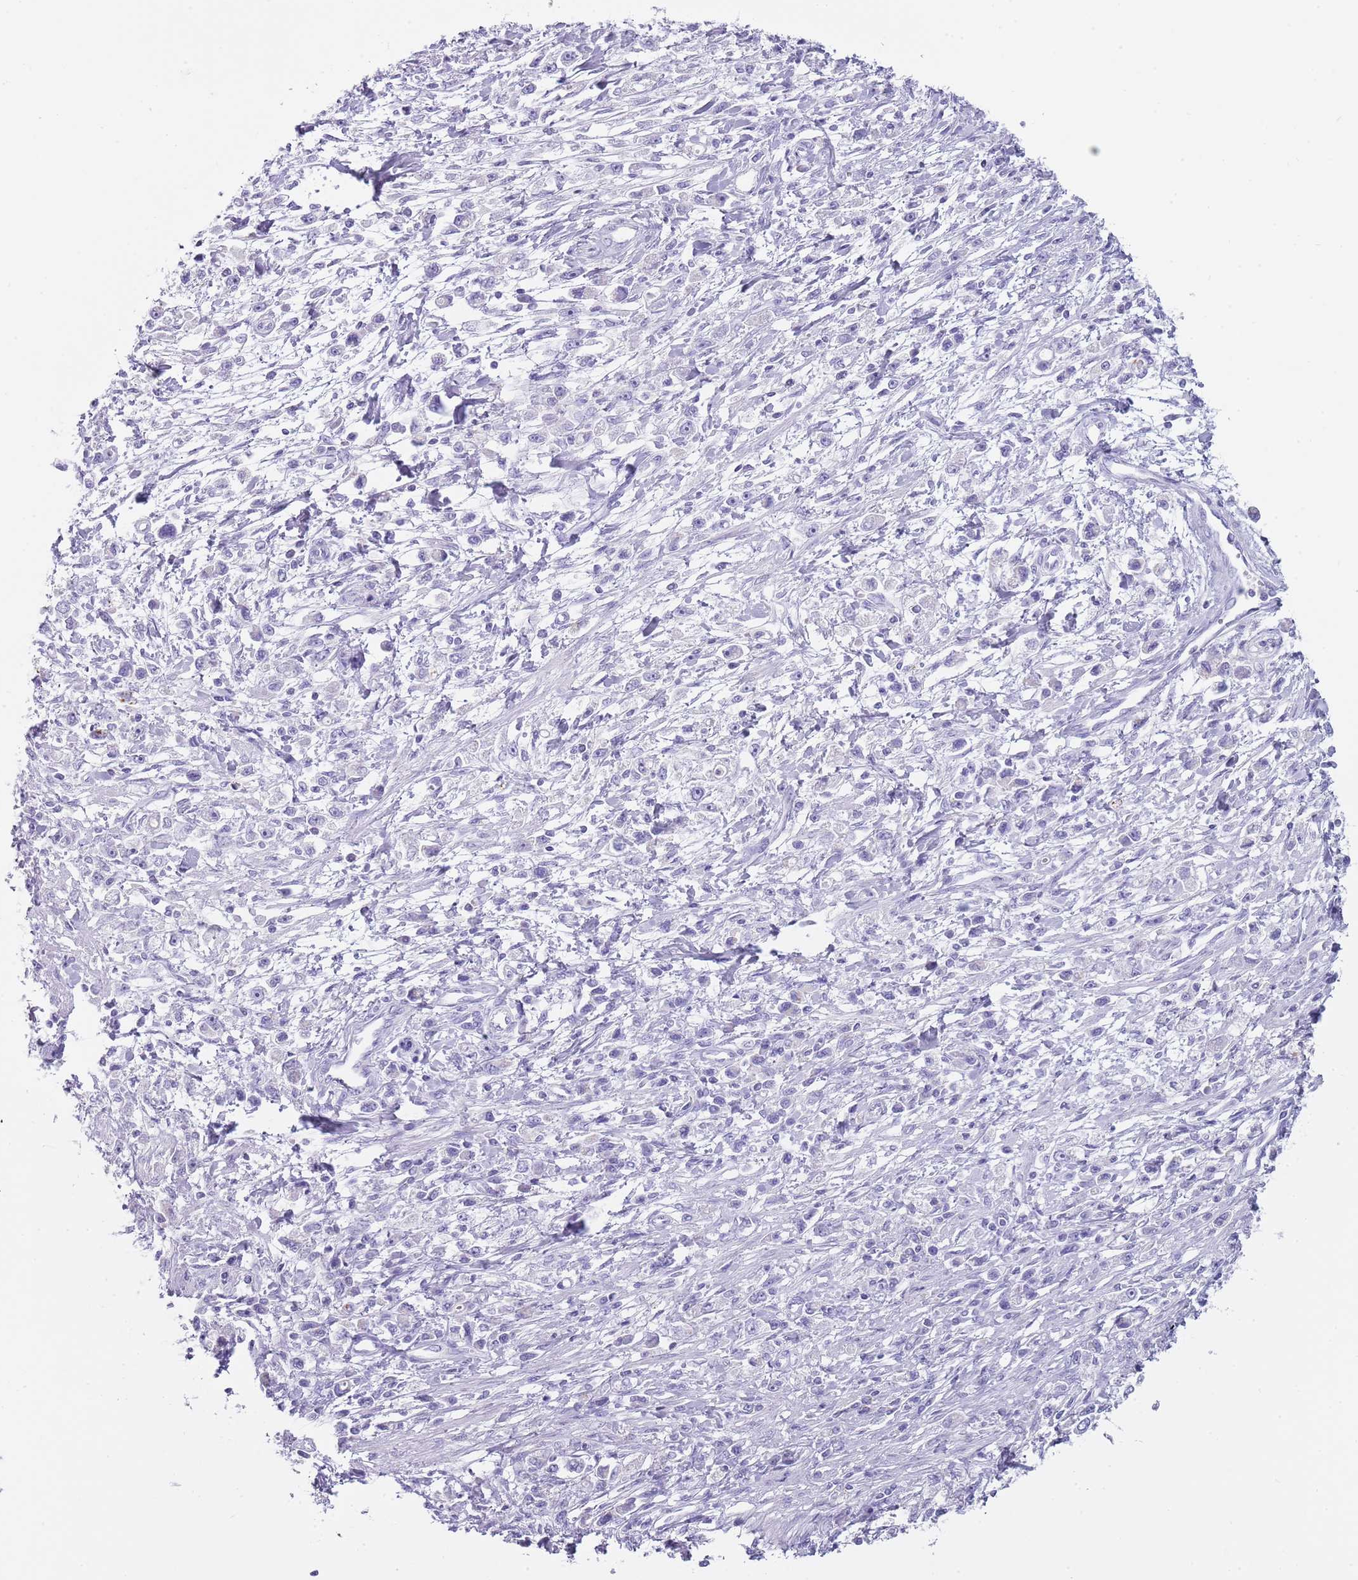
{"staining": {"intensity": "negative", "quantity": "none", "location": "none"}, "tissue": "stomach cancer", "cell_type": "Tumor cells", "image_type": "cancer", "snomed": [{"axis": "morphology", "description": "Adenocarcinoma, NOS"}, {"axis": "topography", "description": "Stomach"}], "caption": "Stomach cancer stained for a protein using immunohistochemistry exhibits no positivity tumor cells.", "gene": "NBPF20", "patient": {"sex": "female", "age": 59}}